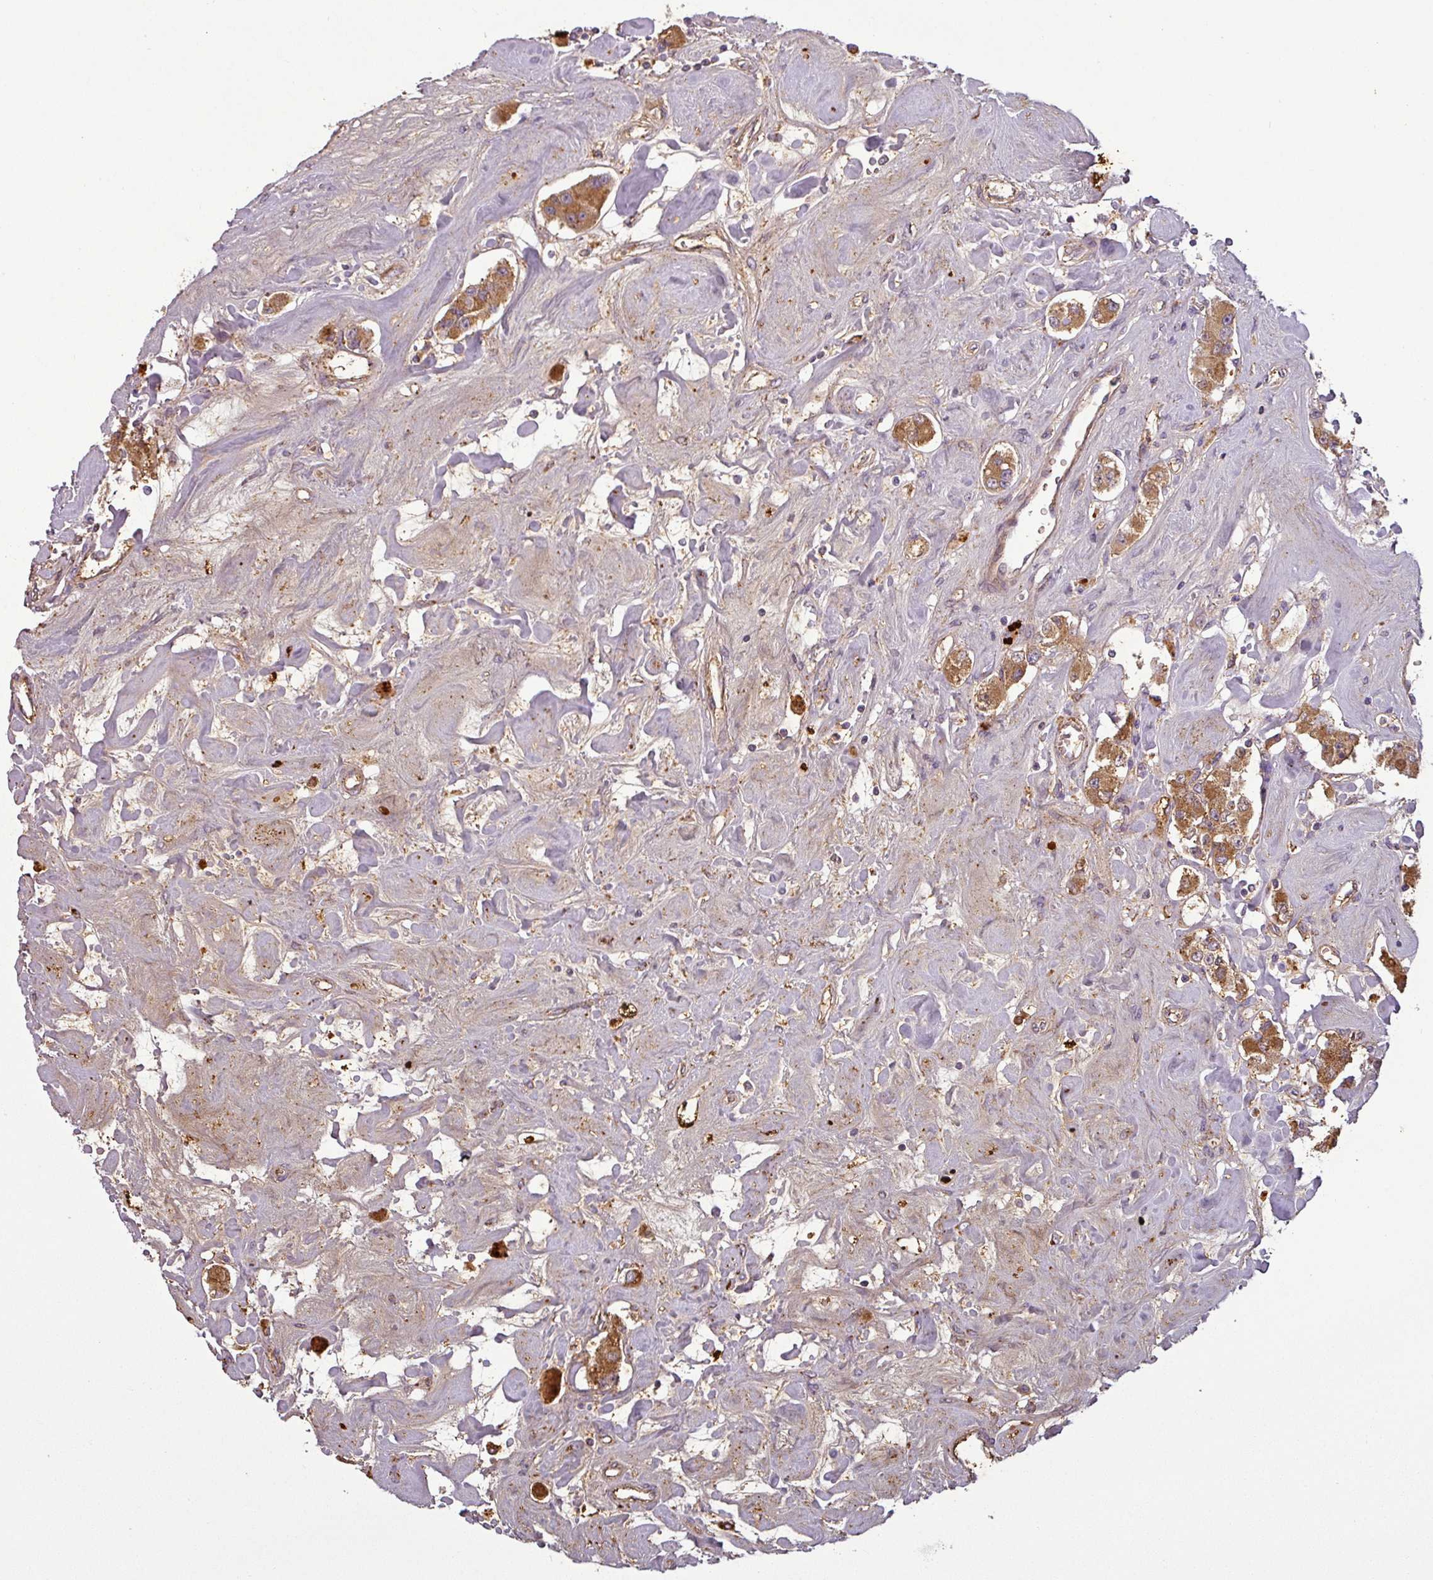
{"staining": {"intensity": "strong", "quantity": "<25%", "location": "cytoplasmic/membranous"}, "tissue": "carcinoid", "cell_type": "Tumor cells", "image_type": "cancer", "snomed": [{"axis": "morphology", "description": "Carcinoid, malignant, NOS"}, {"axis": "topography", "description": "Pancreas"}], "caption": "High-power microscopy captured an IHC histopathology image of carcinoid (malignant), revealing strong cytoplasmic/membranous expression in approximately <25% of tumor cells.", "gene": "APOC1", "patient": {"sex": "male", "age": 41}}